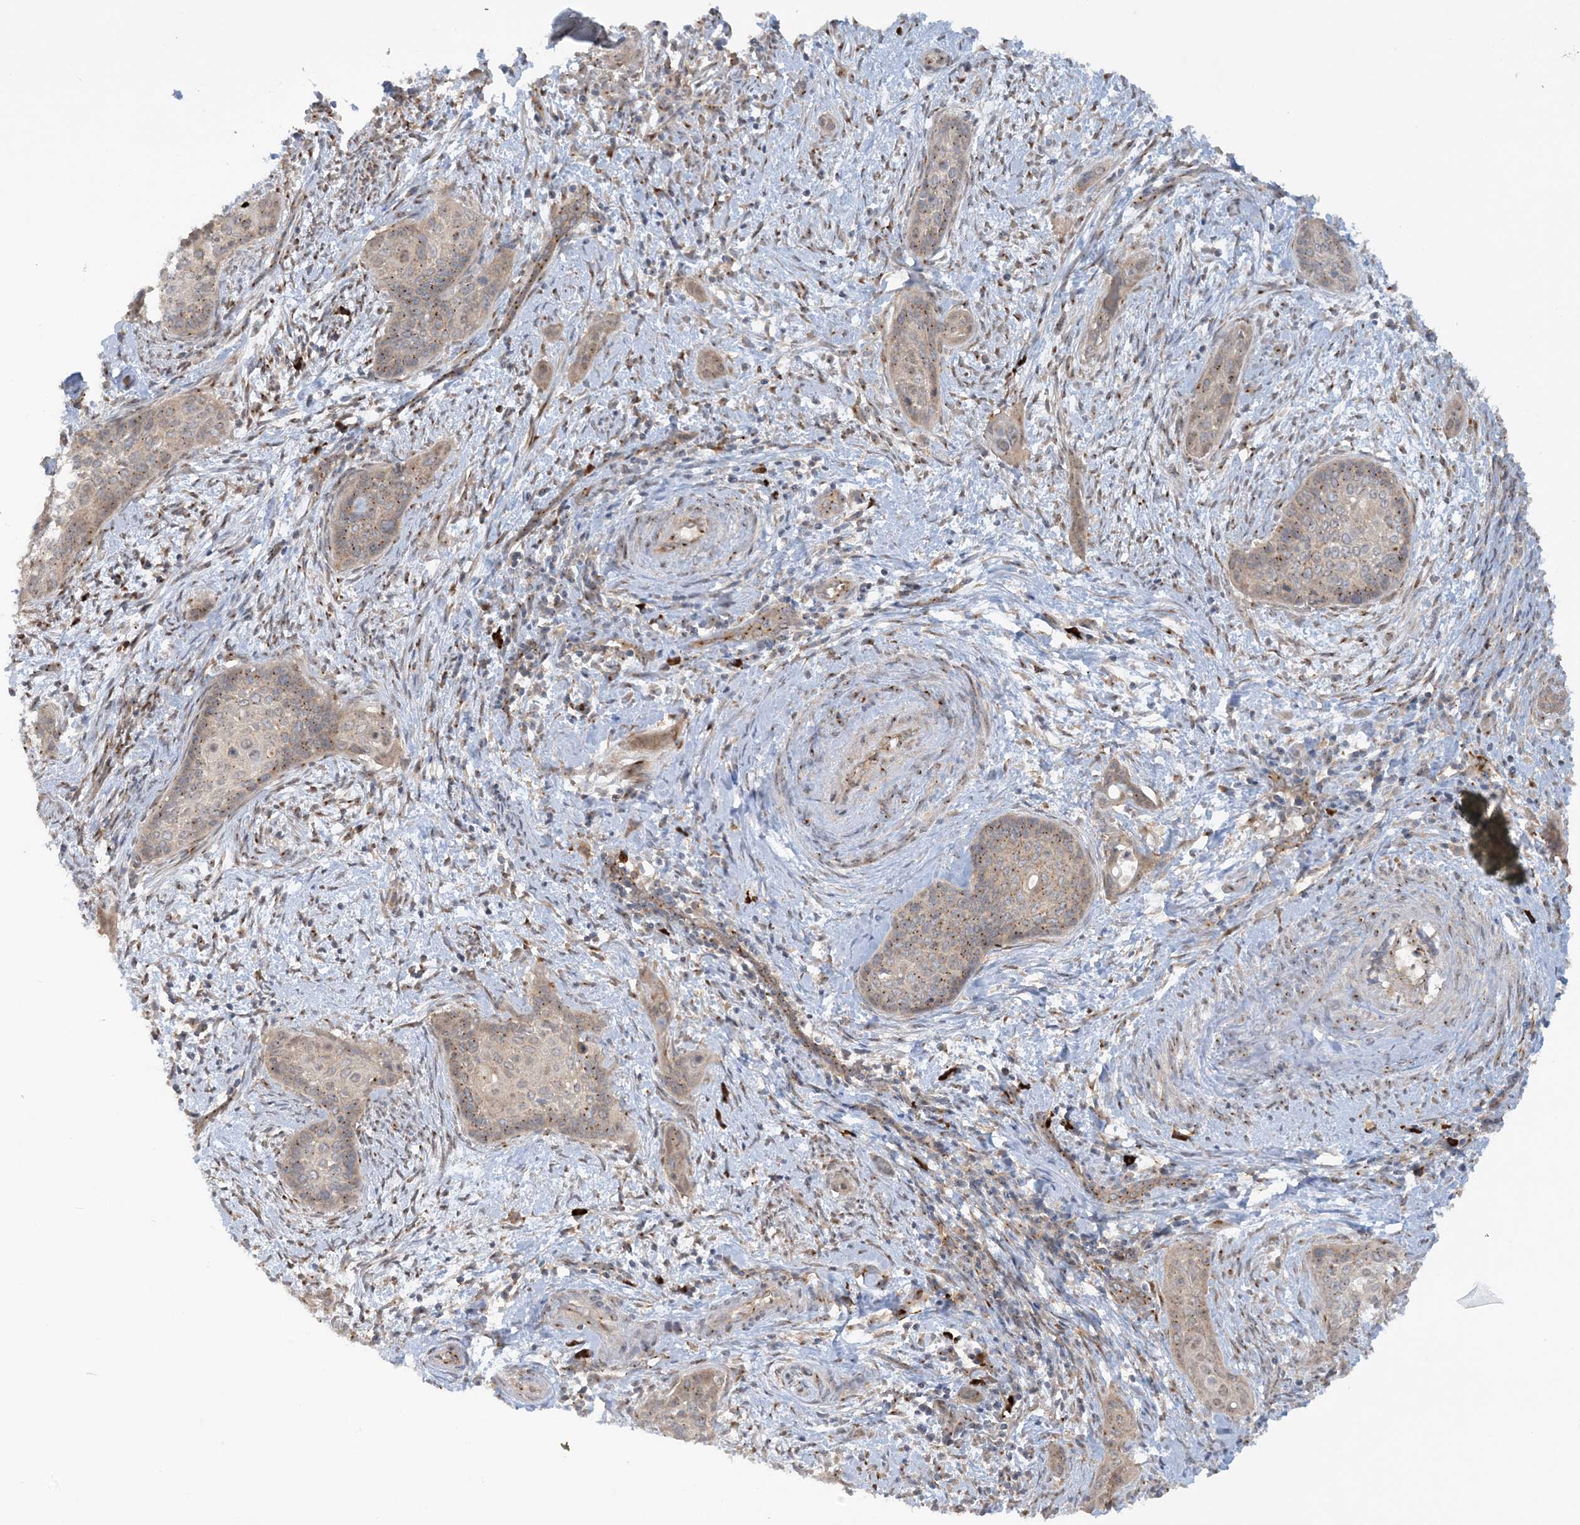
{"staining": {"intensity": "moderate", "quantity": ">75%", "location": "cytoplasmic/membranous"}, "tissue": "cervical cancer", "cell_type": "Tumor cells", "image_type": "cancer", "snomed": [{"axis": "morphology", "description": "Squamous cell carcinoma, NOS"}, {"axis": "topography", "description": "Cervix"}], "caption": "High-power microscopy captured an IHC image of cervical cancer, revealing moderate cytoplasmic/membranous expression in approximately >75% of tumor cells. Immunohistochemistry (ihc) stains the protein in brown and the nuclei are stained blue.", "gene": "RPP40", "patient": {"sex": "female", "age": 33}}